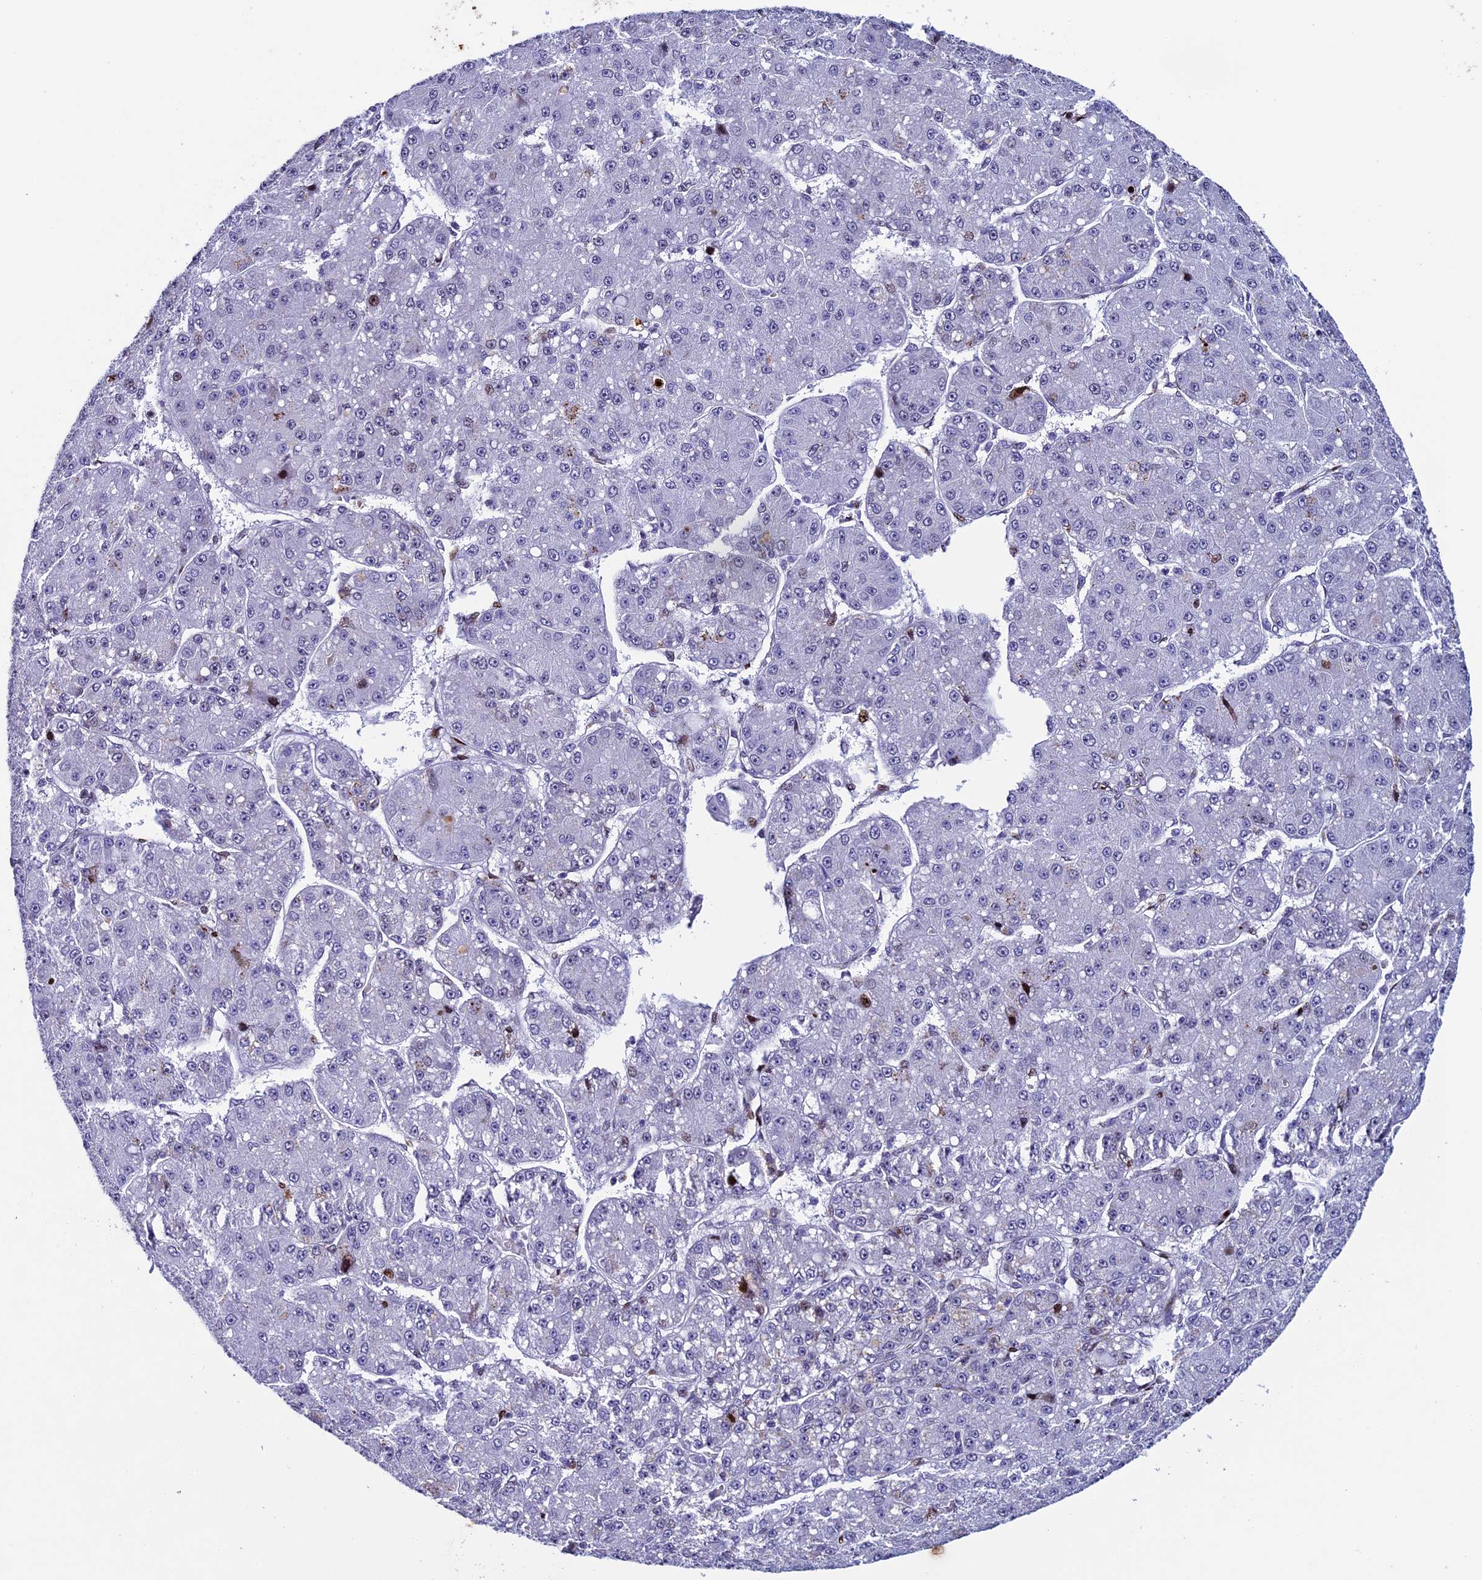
{"staining": {"intensity": "negative", "quantity": "none", "location": "none"}, "tissue": "liver cancer", "cell_type": "Tumor cells", "image_type": "cancer", "snomed": [{"axis": "morphology", "description": "Carcinoma, Hepatocellular, NOS"}, {"axis": "topography", "description": "Liver"}], "caption": "An IHC micrograph of liver cancer (hepatocellular carcinoma) is shown. There is no staining in tumor cells of liver cancer (hepatocellular carcinoma).", "gene": "BTBD3", "patient": {"sex": "male", "age": 67}}